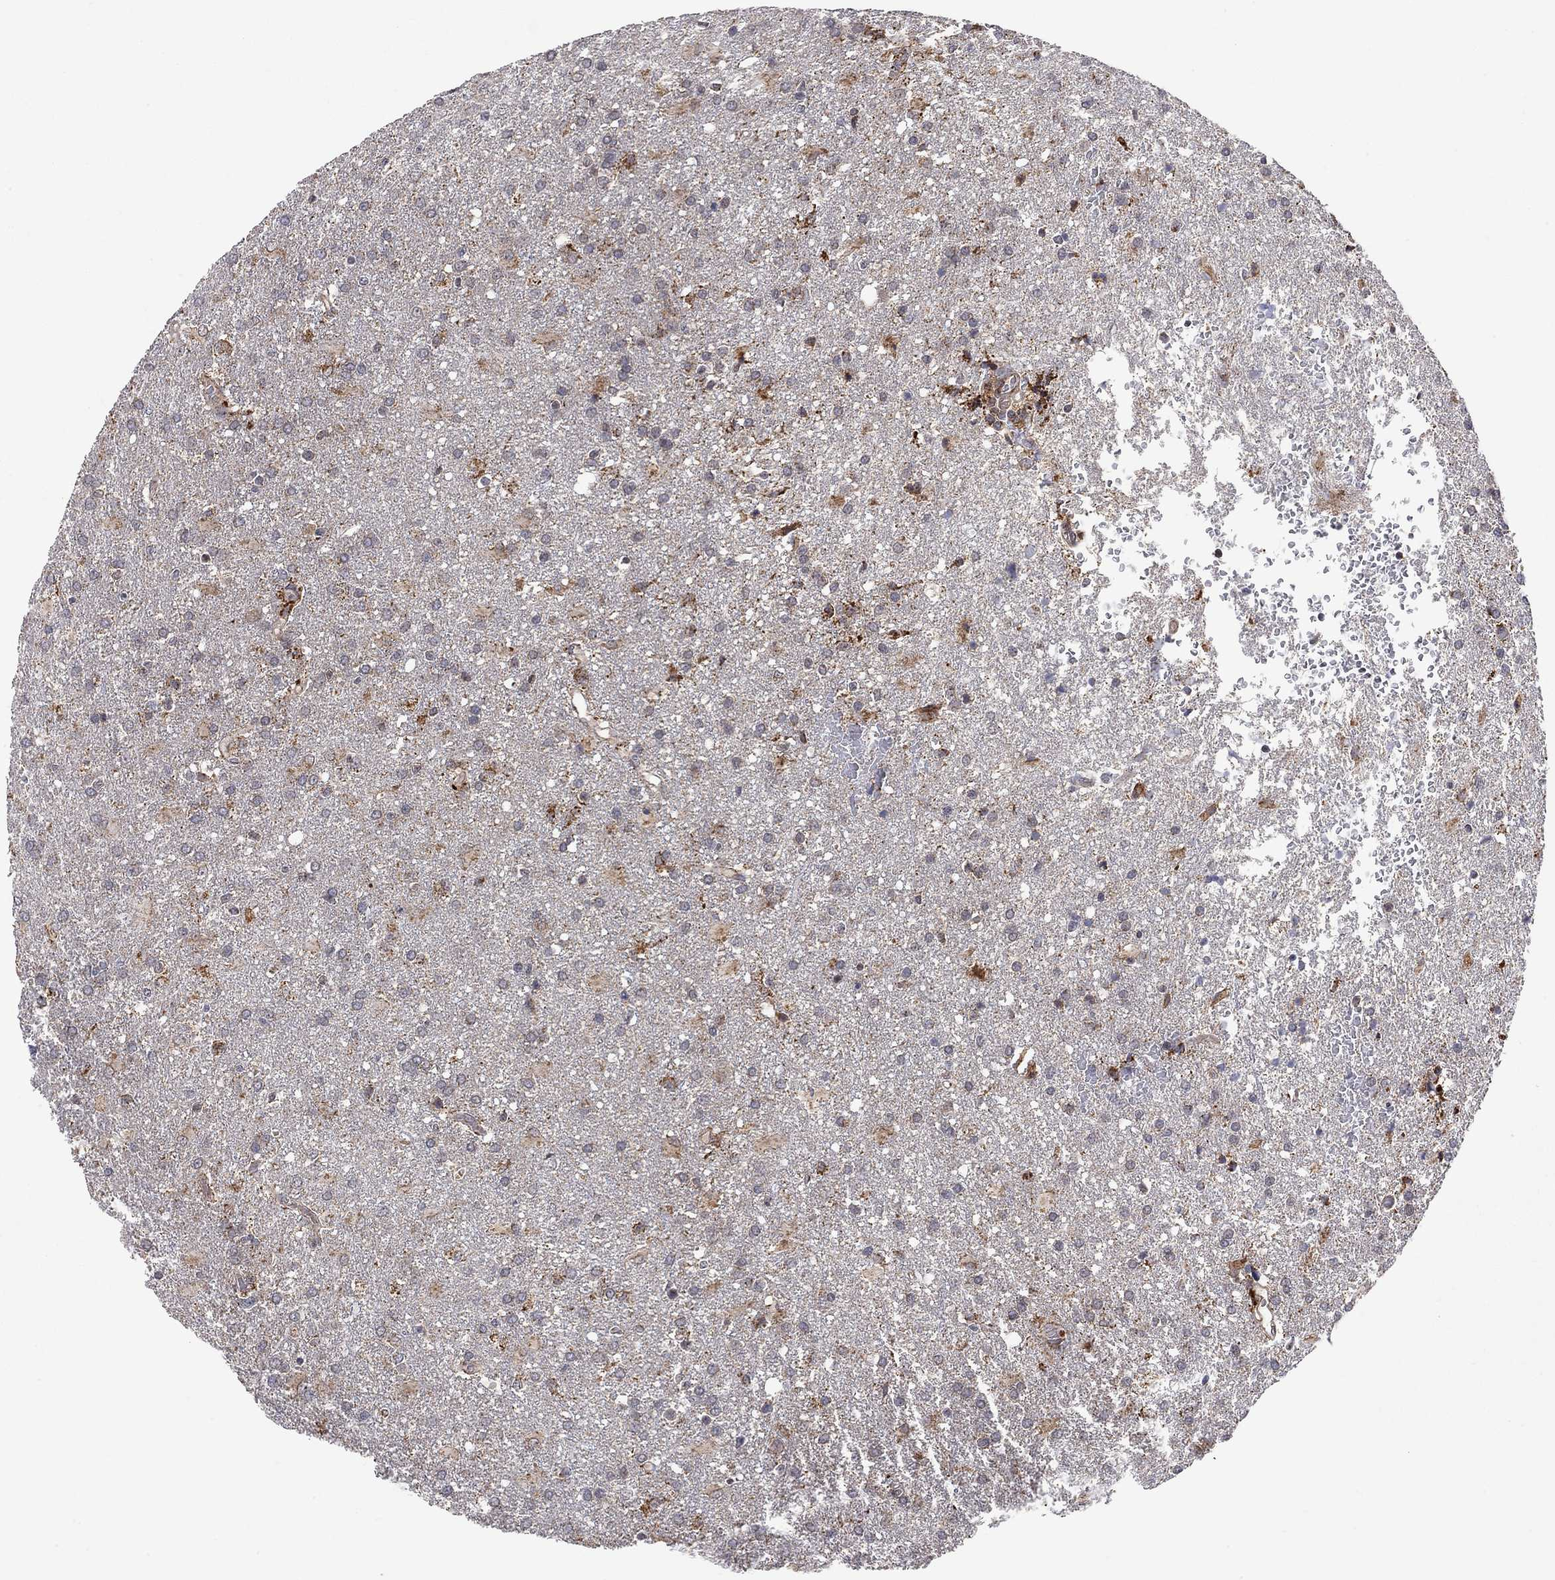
{"staining": {"intensity": "weak", "quantity": "<25%", "location": "cytoplasmic/membranous"}, "tissue": "glioma", "cell_type": "Tumor cells", "image_type": "cancer", "snomed": [{"axis": "morphology", "description": "Glioma, malignant, High grade"}, {"axis": "topography", "description": "Brain"}], "caption": "Protein analysis of malignant high-grade glioma reveals no significant positivity in tumor cells. The staining was performed using DAB (3,3'-diaminobenzidine) to visualize the protein expression in brown, while the nuclei were stained in blue with hematoxylin (Magnification: 20x).", "gene": "IDS", "patient": {"sex": "male", "age": 68}}